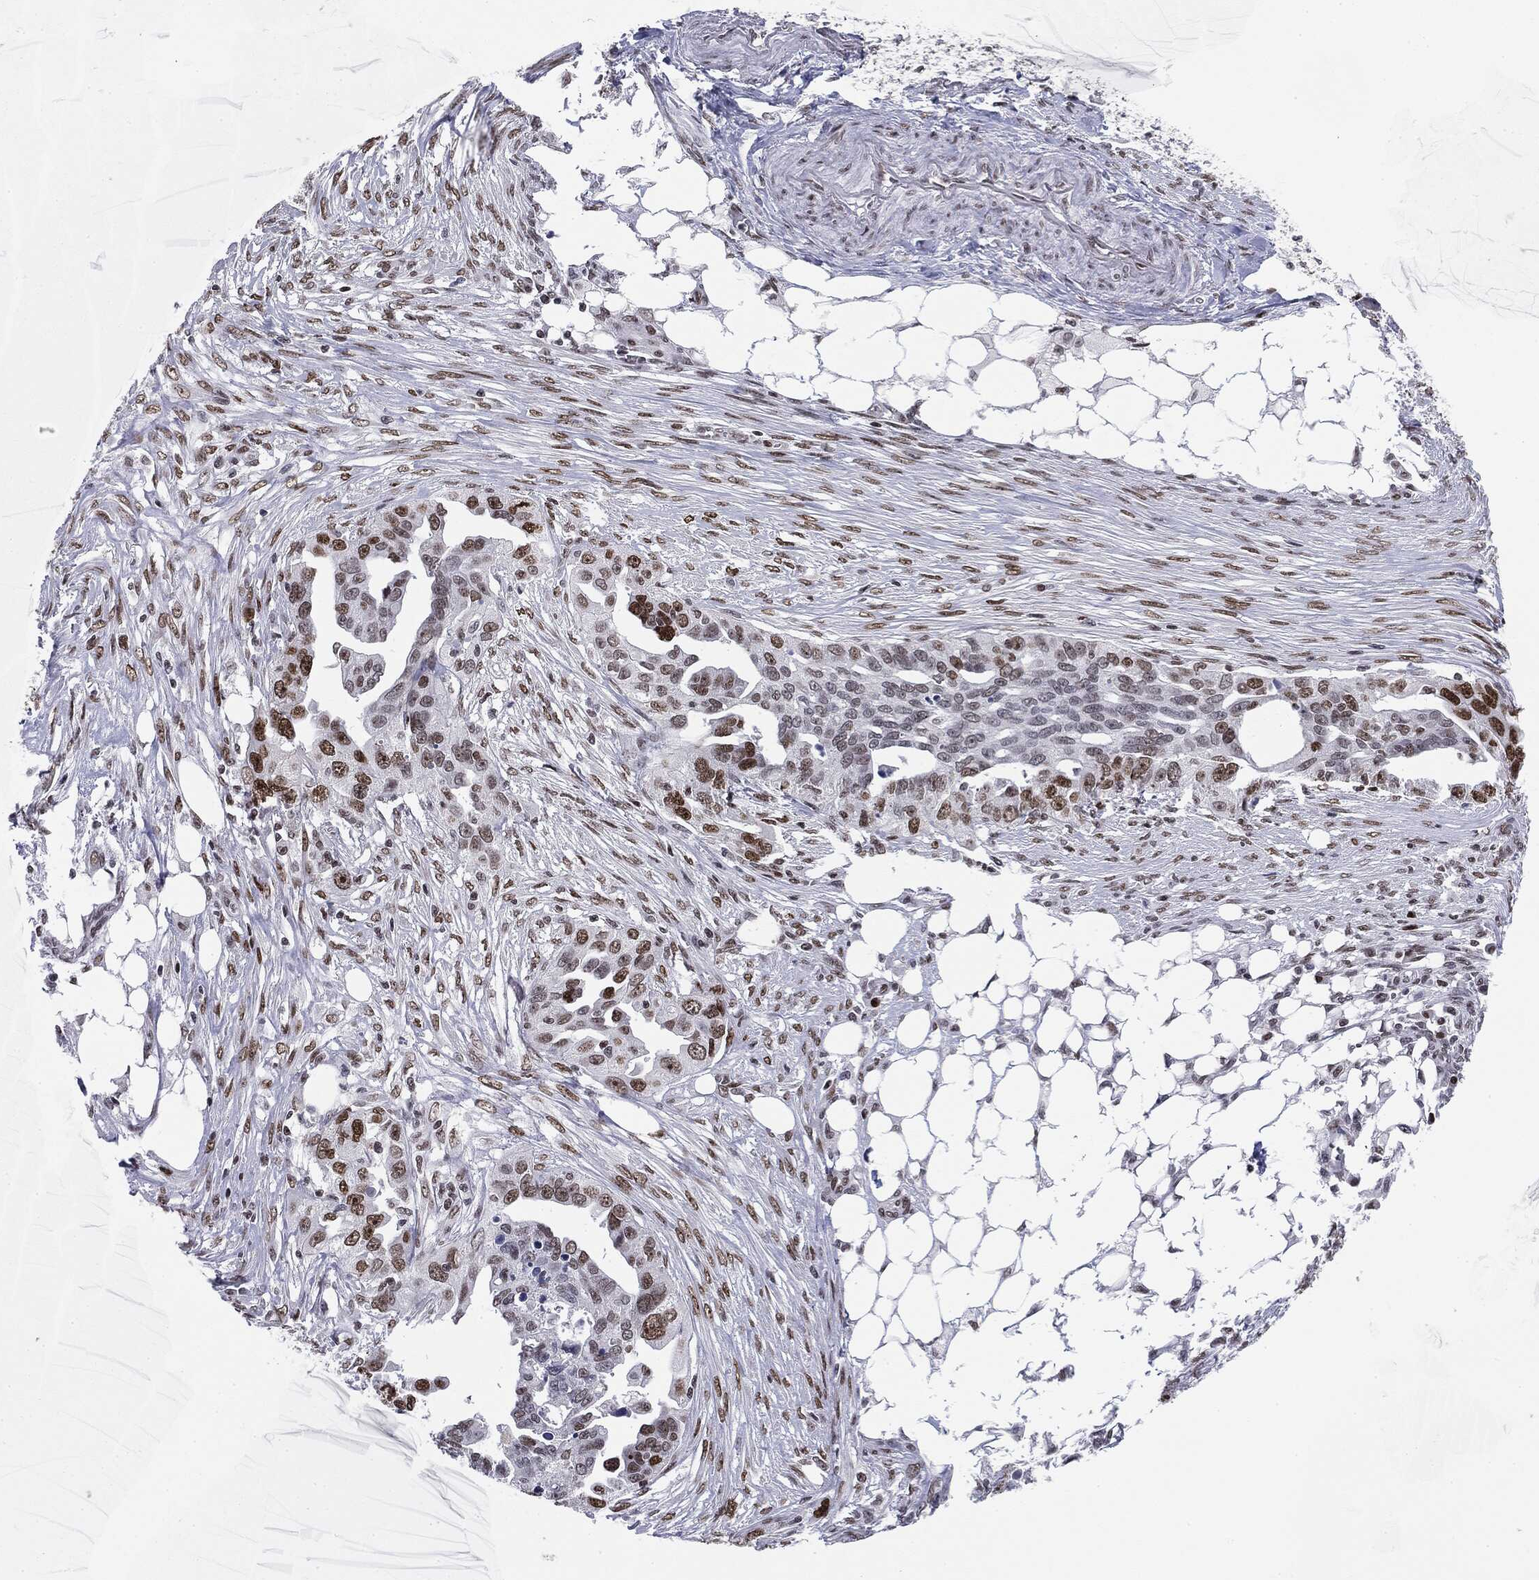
{"staining": {"intensity": "strong", "quantity": "25%-75%", "location": "nuclear"}, "tissue": "ovarian cancer", "cell_type": "Tumor cells", "image_type": "cancer", "snomed": [{"axis": "morphology", "description": "Carcinoma, endometroid"}, {"axis": "morphology", "description": "Cystadenocarcinoma, serous, NOS"}, {"axis": "topography", "description": "Ovary"}], "caption": "This micrograph demonstrates immunohistochemistry staining of ovarian cancer (endometroid carcinoma), with high strong nuclear expression in about 25%-75% of tumor cells.", "gene": "MDC1", "patient": {"sex": "female", "age": 45}}